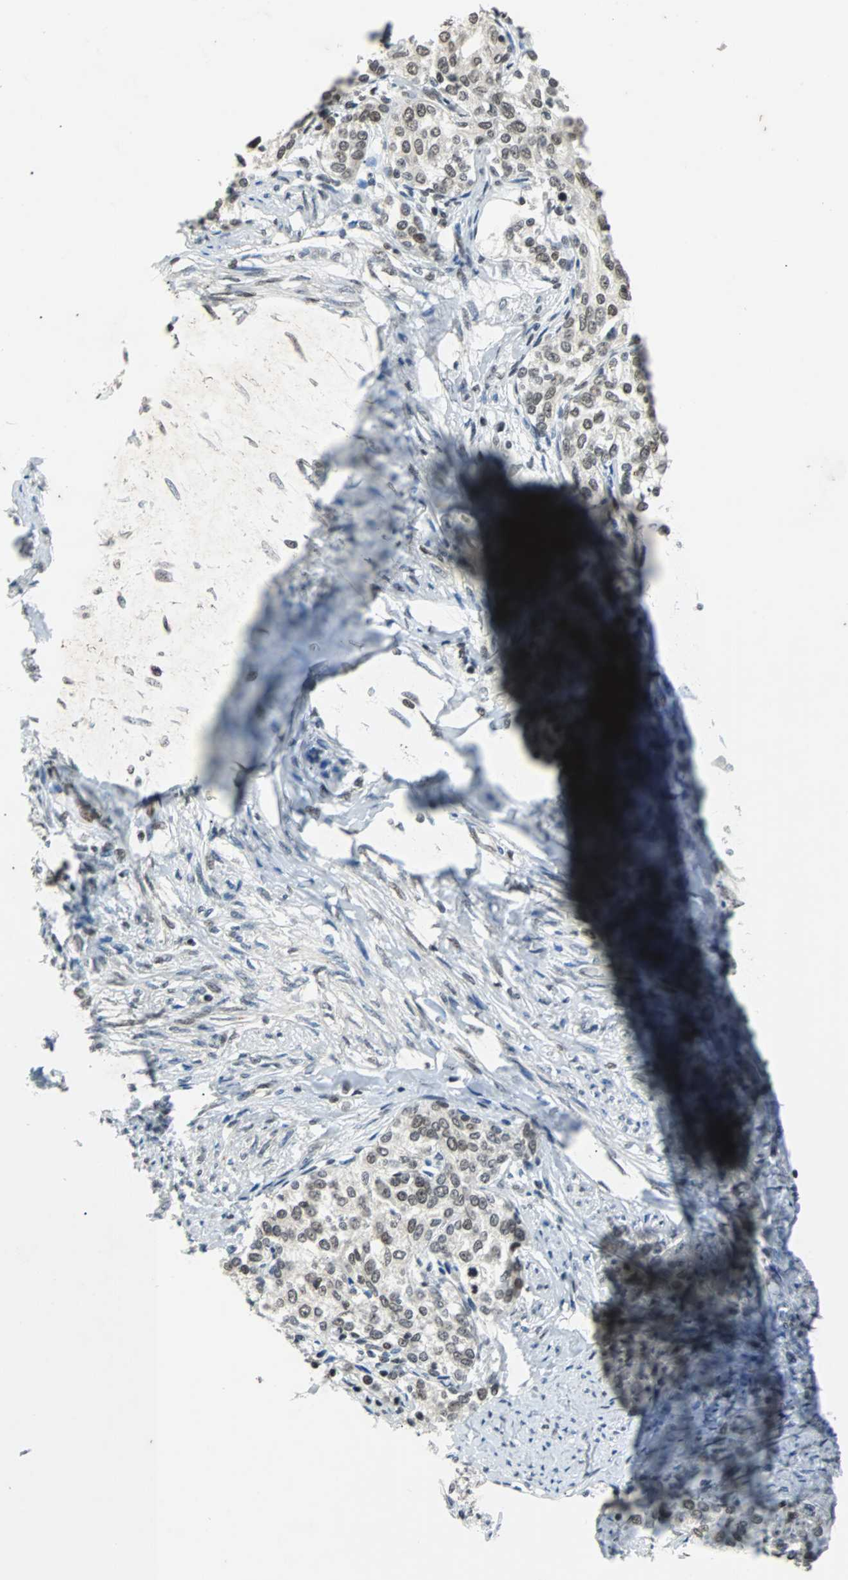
{"staining": {"intensity": "moderate", "quantity": ">75%", "location": "nuclear"}, "tissue": "cervical cancer", "cell_type": "Tumor cells", "image_type": "cancer", "snomed": [{"axis": "morphology", "description": "Squamous cell carcinoma, NOS"}, {"axis": "morphology", "description": "Adenocarcinoma, NOS"}, {"axis": "topography", "description": "Cervix"}], "caption": "The immunohistochemical stain highlights moderate nuclear positivity in tumor cells of squamous cell carcinoma (cervical) tissue.", "gene": "GATAD2A", "patient": {"sex": "female", "age": 52}}